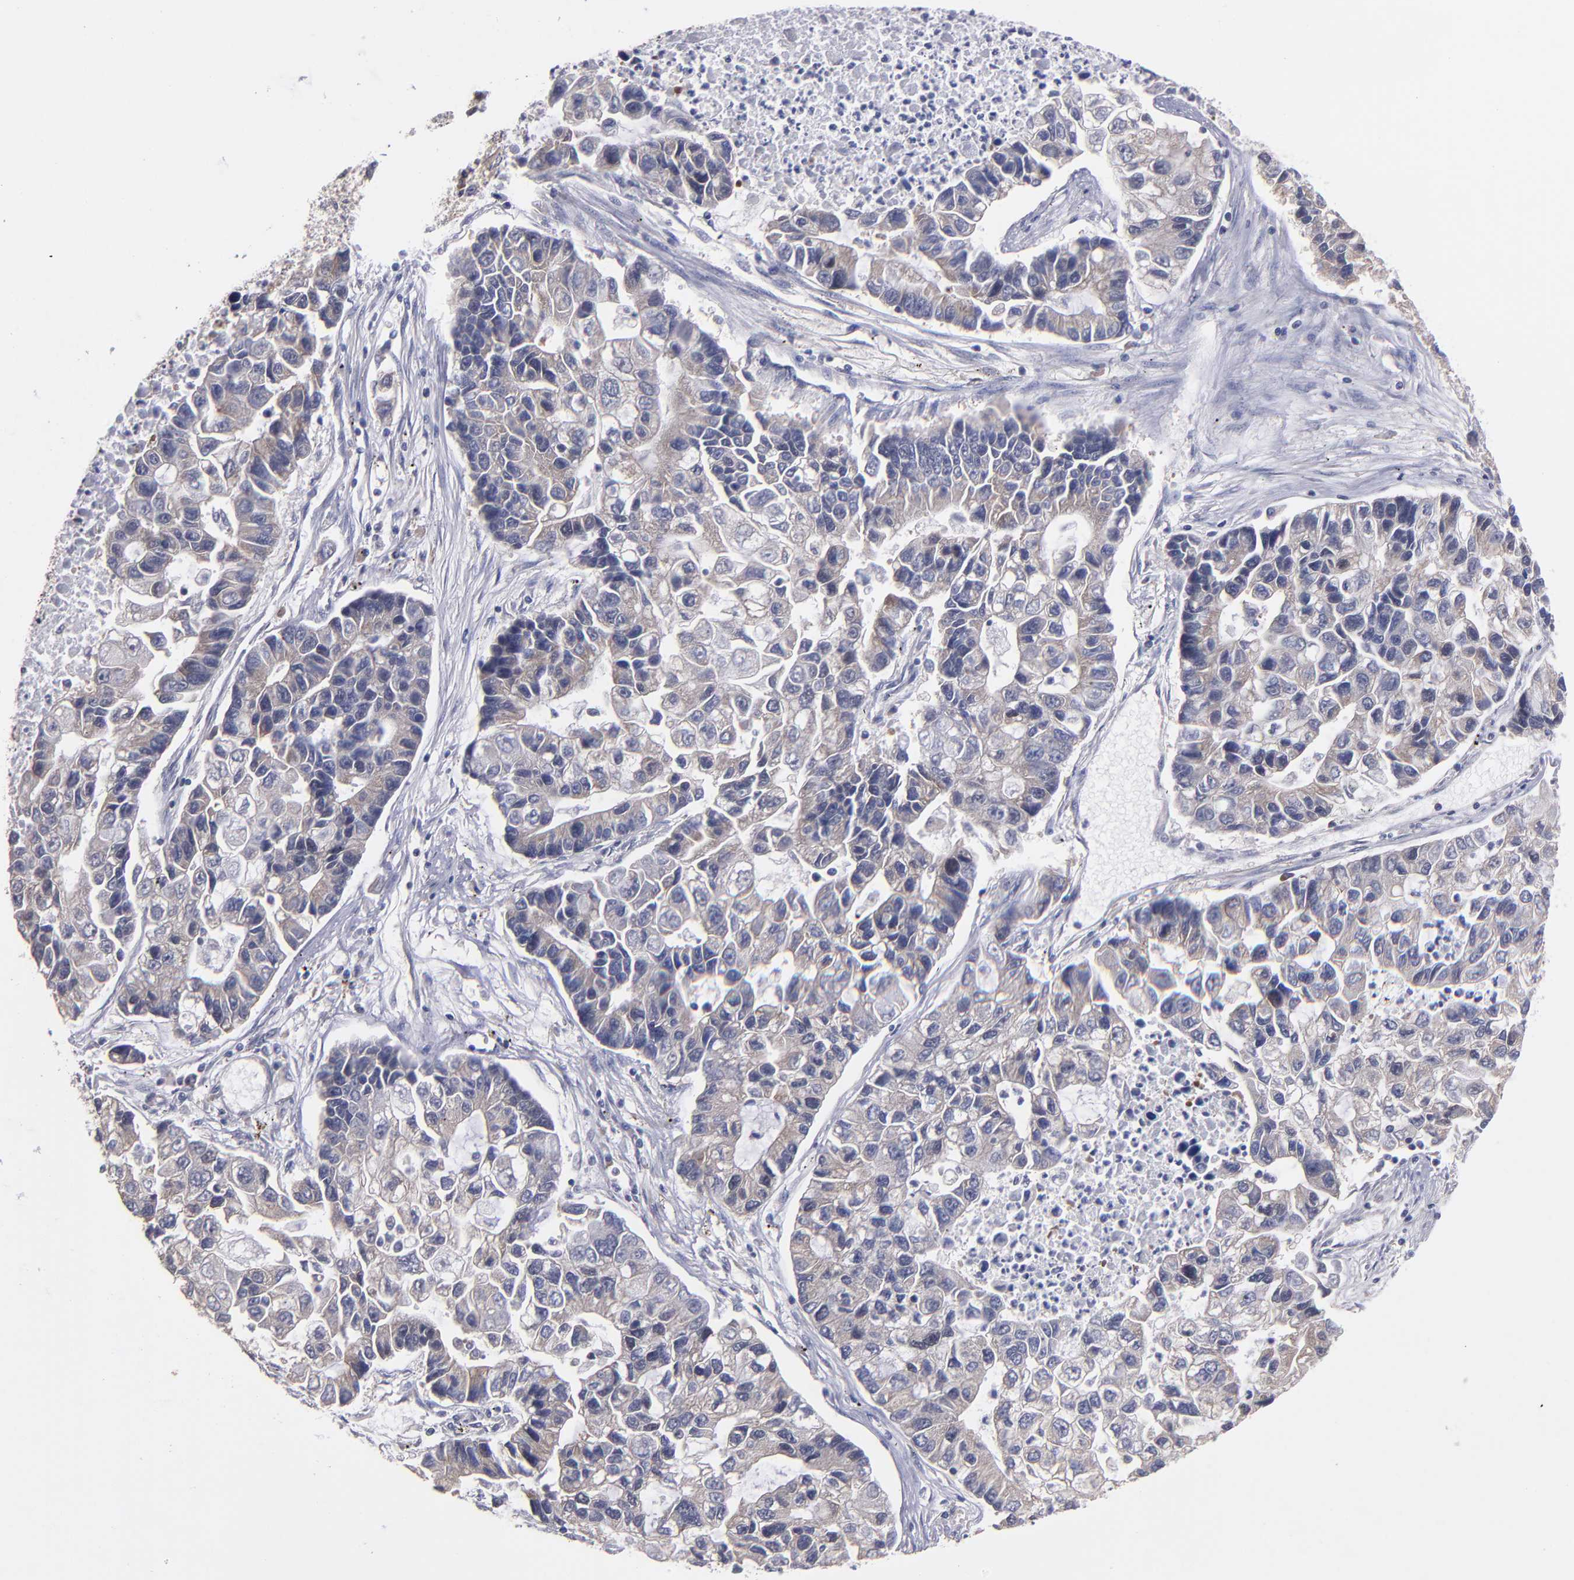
{"staining": {"intensity": "weak", "quantity": "25%-75%", "location": "cytoplasmic/membranous"}, "tissue": "lung cancer", "cell_type": "Tumor cells", "image_type": "cancer", "snomed": [{"axis": "morphology", "description": "Adenocarcinoma, NOS"}, {"axis": "topography", "description": "Lung"}], "caption": "Immunohistochemistry (IHC) histopathology image of neoplastic tissue: human lung cancer stained using IHC displays low levels of weak protein expression localized specifically in the cytoplasmic/membranous of tumor cells, appearing as a cytoplasmic/membranous brown color.", "gene": "EIF3L", "patient": {"sex": "female", "age": 51}}